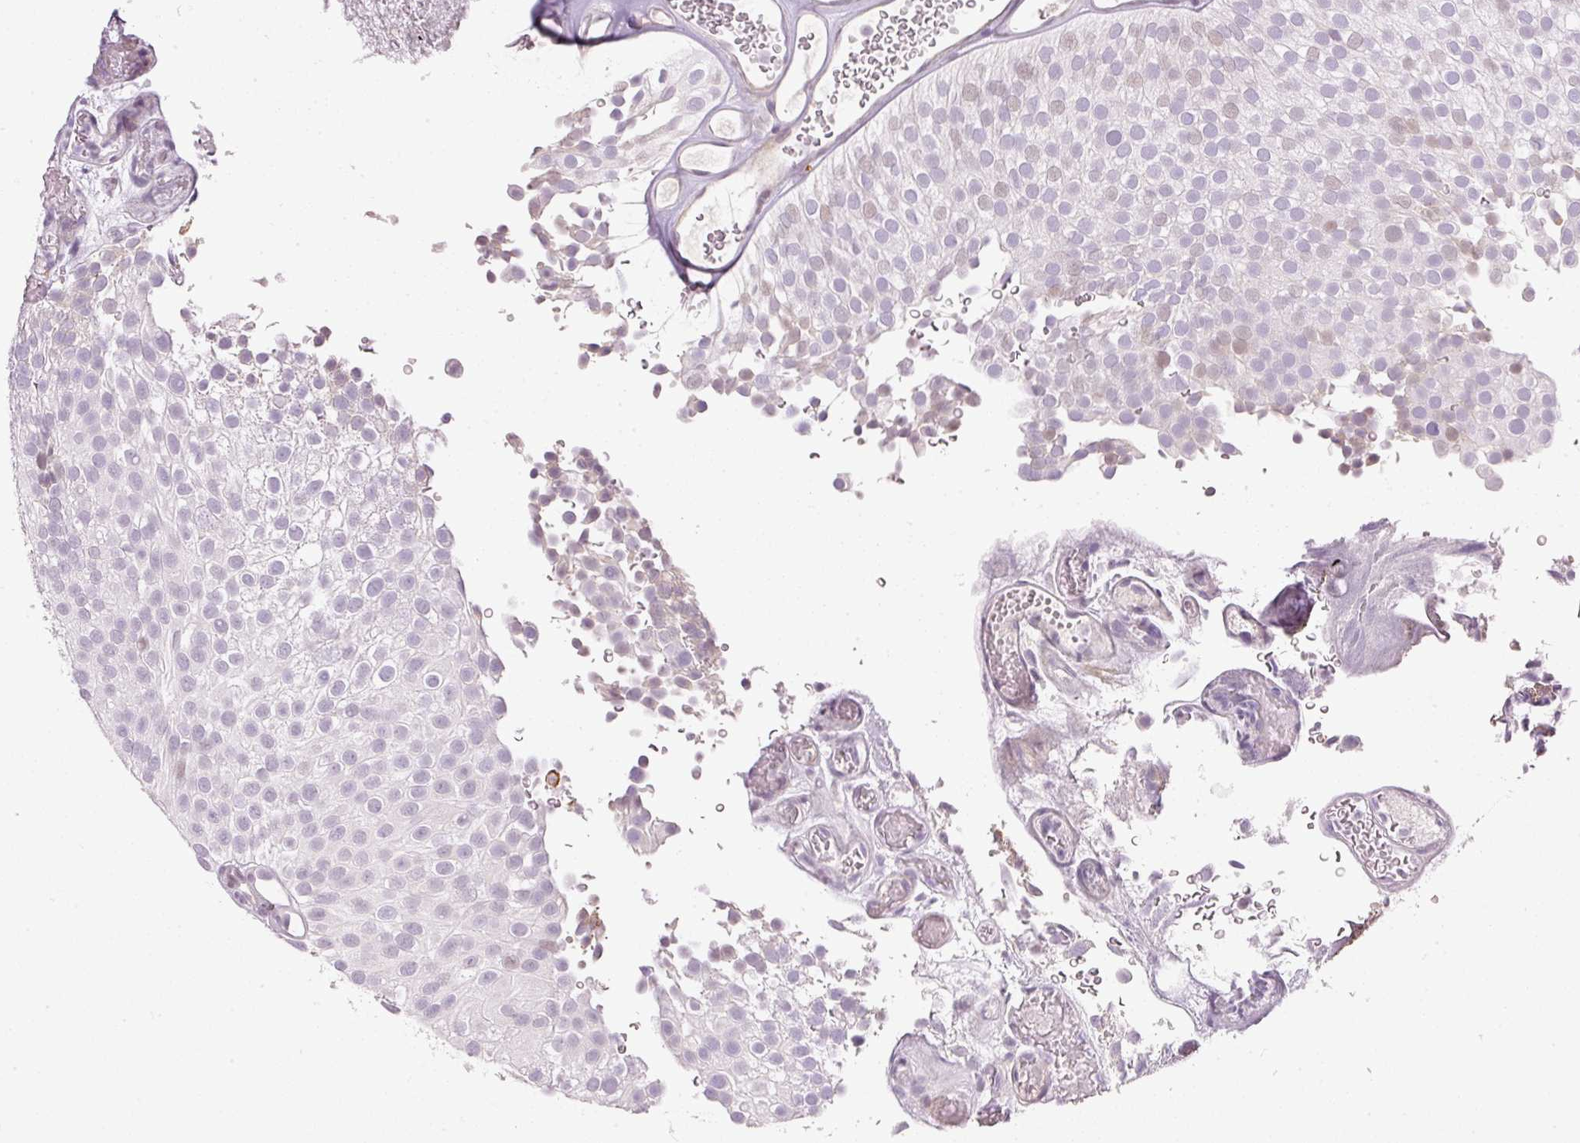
{"staining": {"intensity": "weak", "quantity": "<25%", "location": "nuclear"}, "tissue": "urothelial cancer", "cell_type": "Tumor cells", "image_type": "cancer", "snomed": [{"axis": "morphology", "description": "Urothelial carcinoma, Low grade"}, {"axis": "topography", "description": "Urinary bladder"}], "caption": "The histopathology image exhibits no significant positivity in tumor cells of urothelial cancer.", "gene": "NRDE2", "patient": {"sex": "male", "age": 78}}